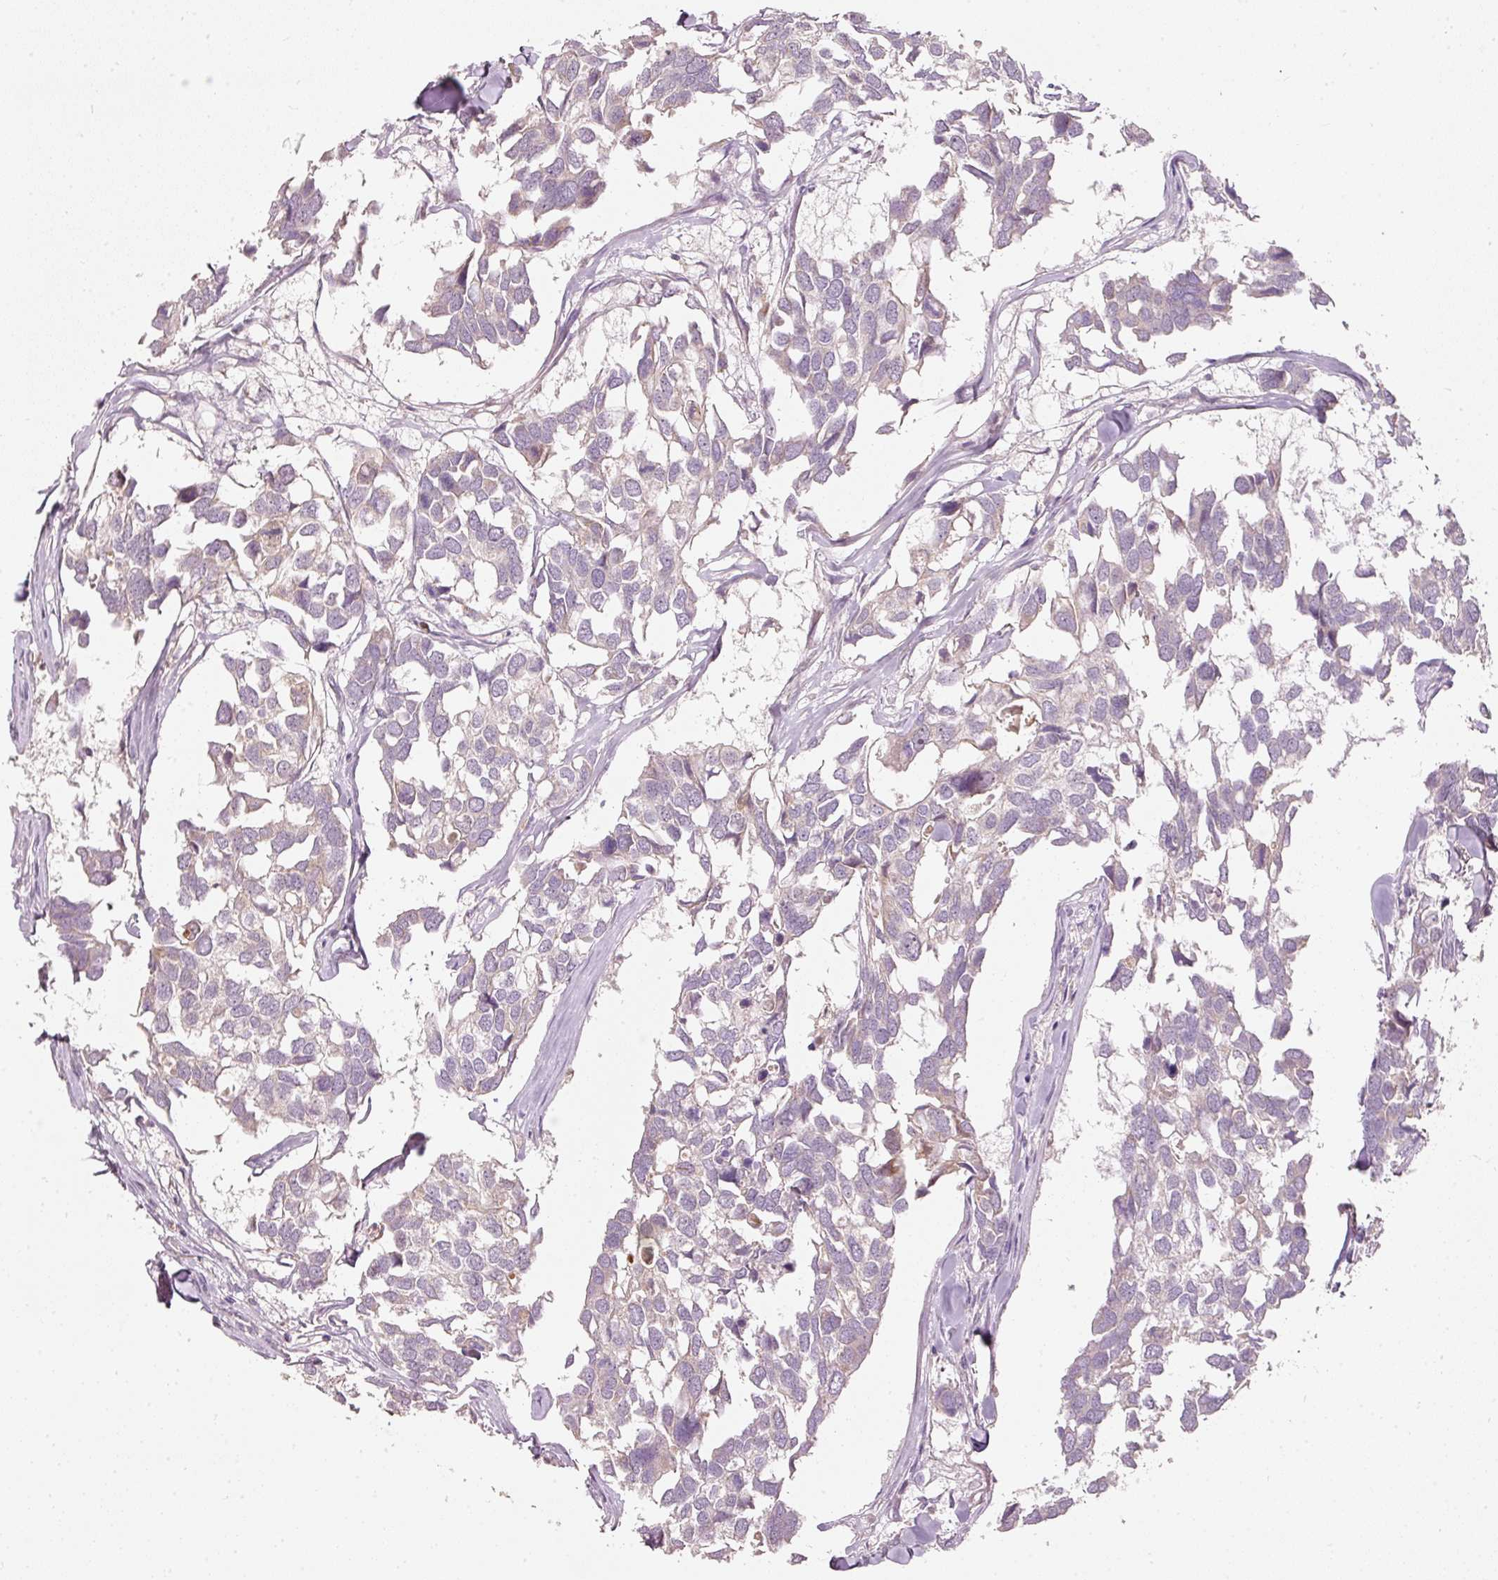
{"staining": {"intensity": "negative", "quantity": "none", "location": "none"}, "tissue": "breast cancer", "cell_type": "Tumor cells", "image_type": "cancer", "snomed": [{"axis": "morphology", "description": "Duct carcinoma"}, {"axis": "topography", "description": "Breast"}], "caption": "Protein analysis of breast cancer (infiltrating ductal carcinoma) shows no significant positivity in tumor cells.", "gene": "PSENEN", "patient": {"sex": "female", "age": 83}}